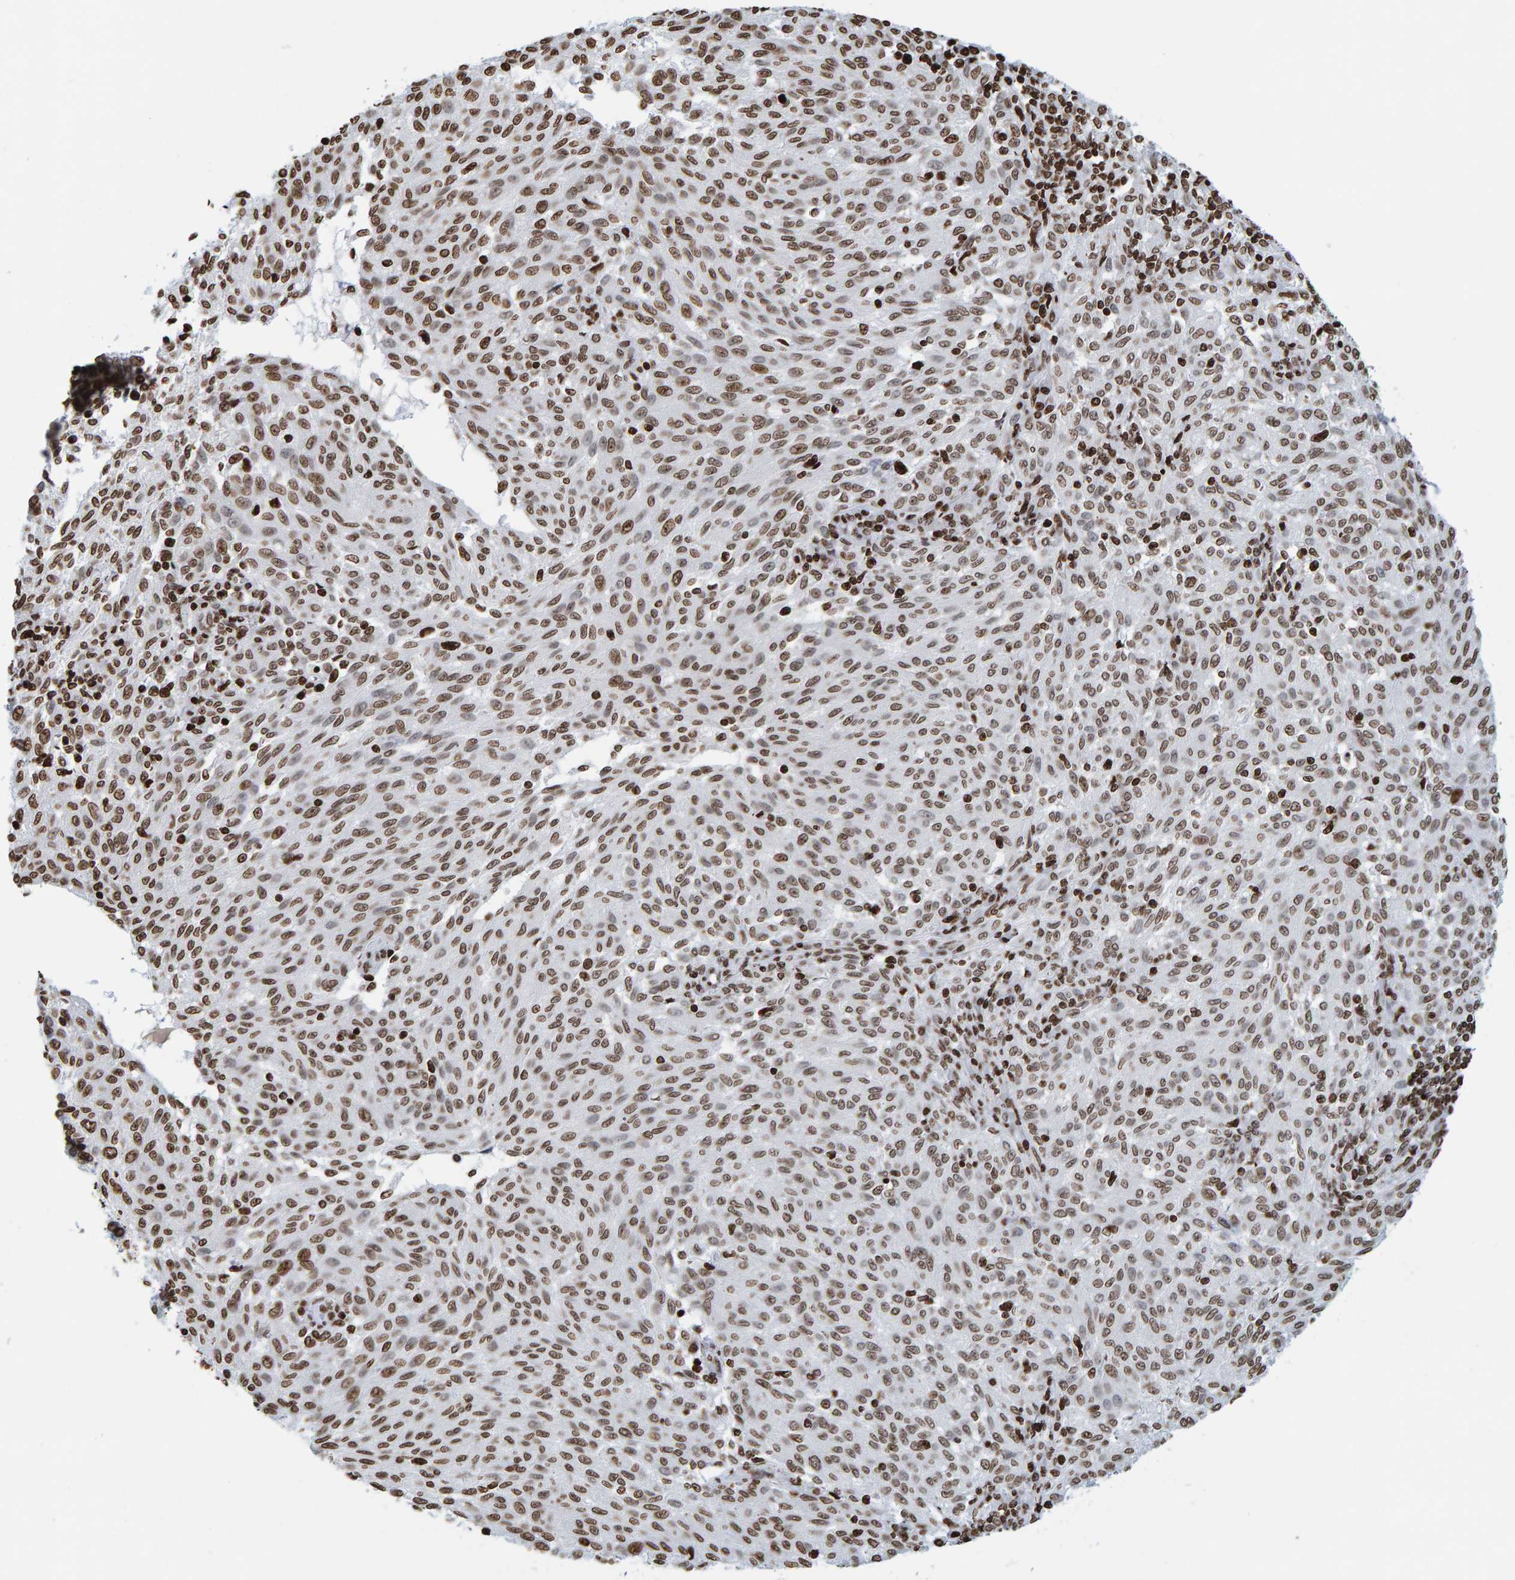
{"staining": {"intensity": "moderate", "quantity": ">75%", "location": "cytoplasmic/membranous,nuclear"}, "tissue": "melanoma", "cell_type": "Tumor cells", "image_type": "cancer", "snomed": [{"axis": "morphology", "description": "Malignant melanoma, NOS"}, {"axis": "topography", "description": "Skin"}], "caption": "About >75% of tumor cells in malignant melanoma reveal moderate cytoplasmic/membranous and nuclear protein expression as visualized by brown immunohistochemical staining.", "gene": "BRF2", "patient": {"sex": "female", "age": 72}}